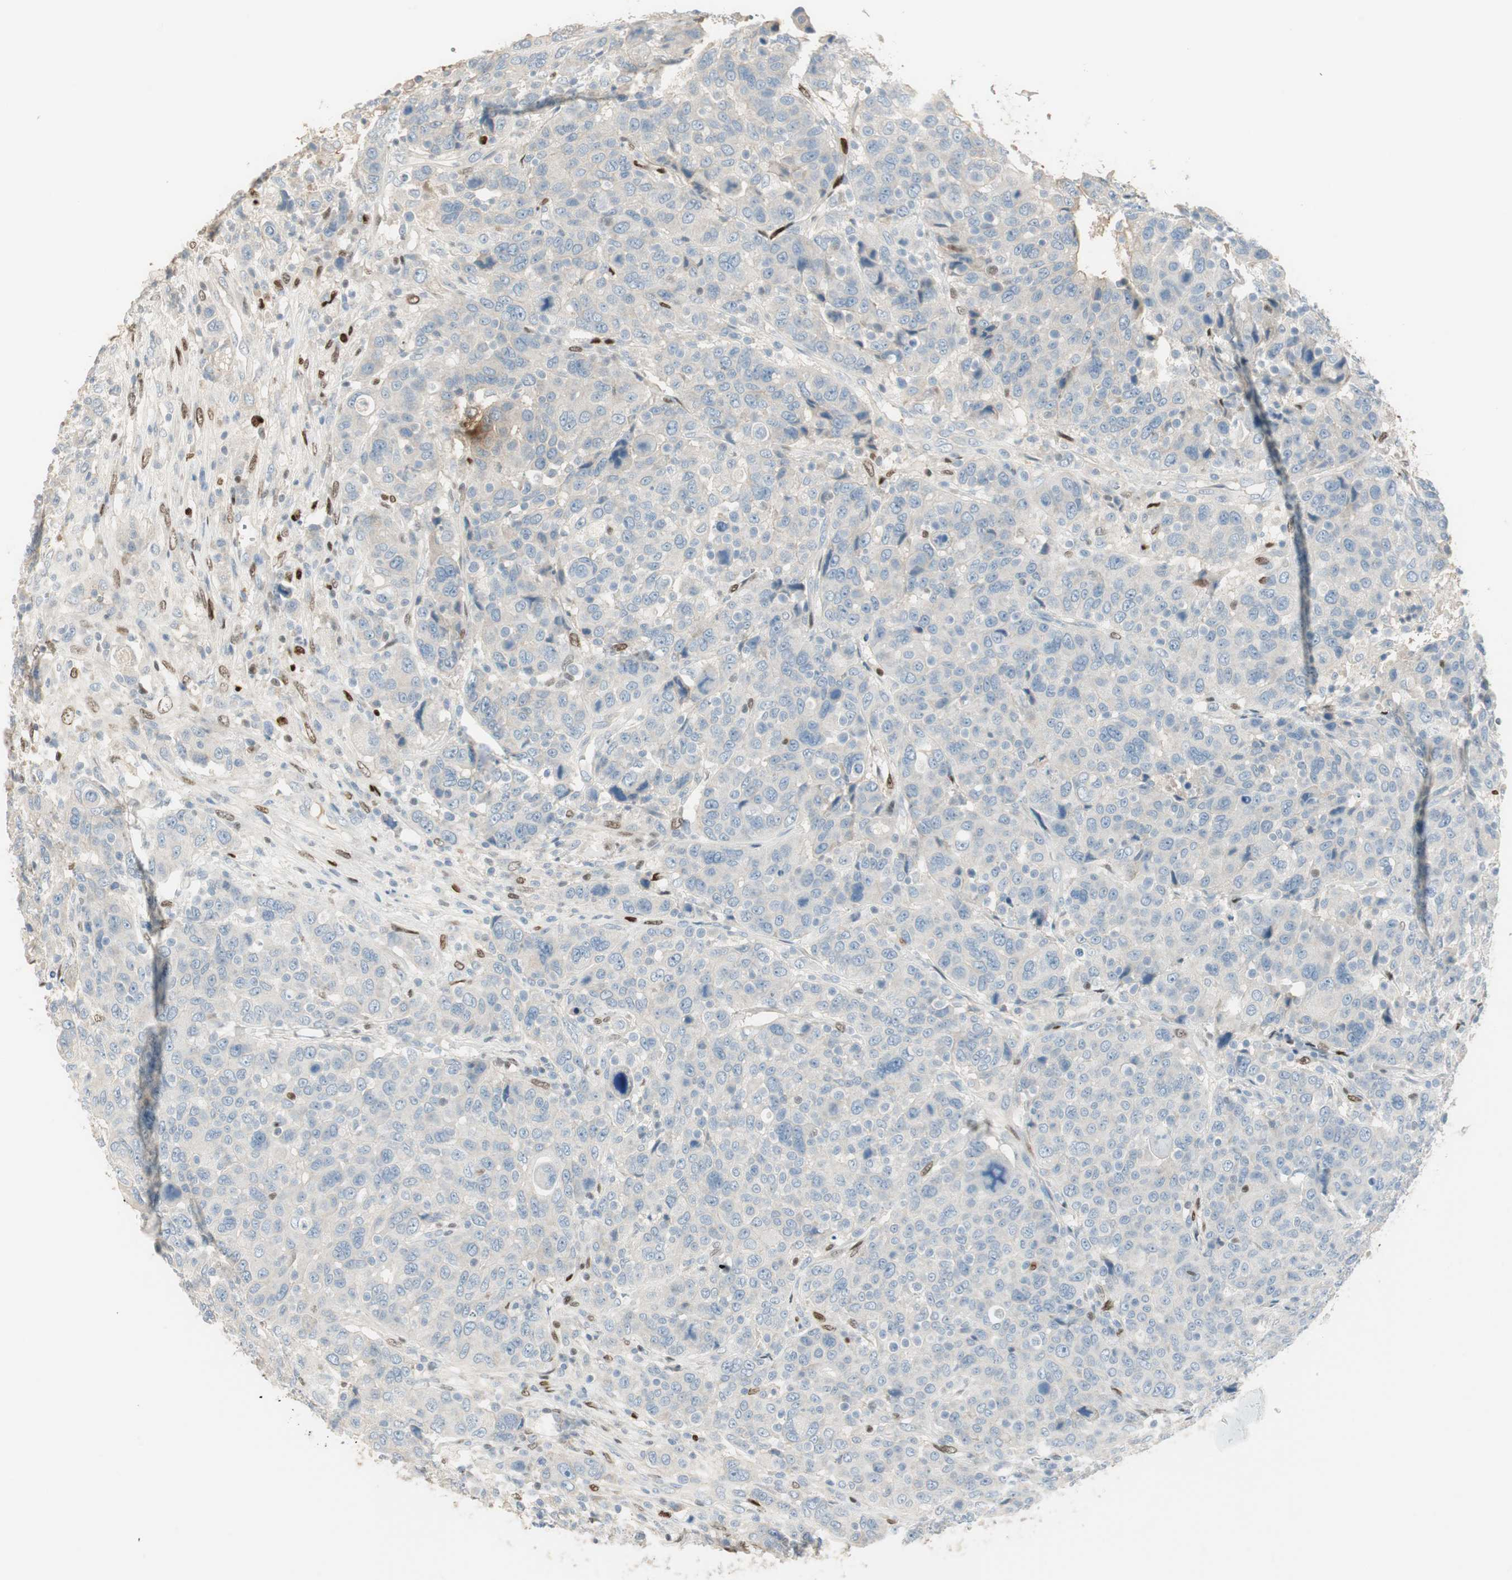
{"staining": {"intensity": "negative", "quantity": "none", "location": "none"}, "tissue": "breast cancer", "cell_type": "Tumor cells", "image_type": "cancer", "snomed": [{"axis": "morphology", "description": "Duct carcinoma"}, {"axis": "topography", "description": "Breast"}], "caption": "IHC histopathology image of human invasive ductal carcinoma (breast) stained for a protein (brown), which reveals no staining in tumor cells.", "gene": "RUNX2", "patient": {"sex": "female", "age": 37}}